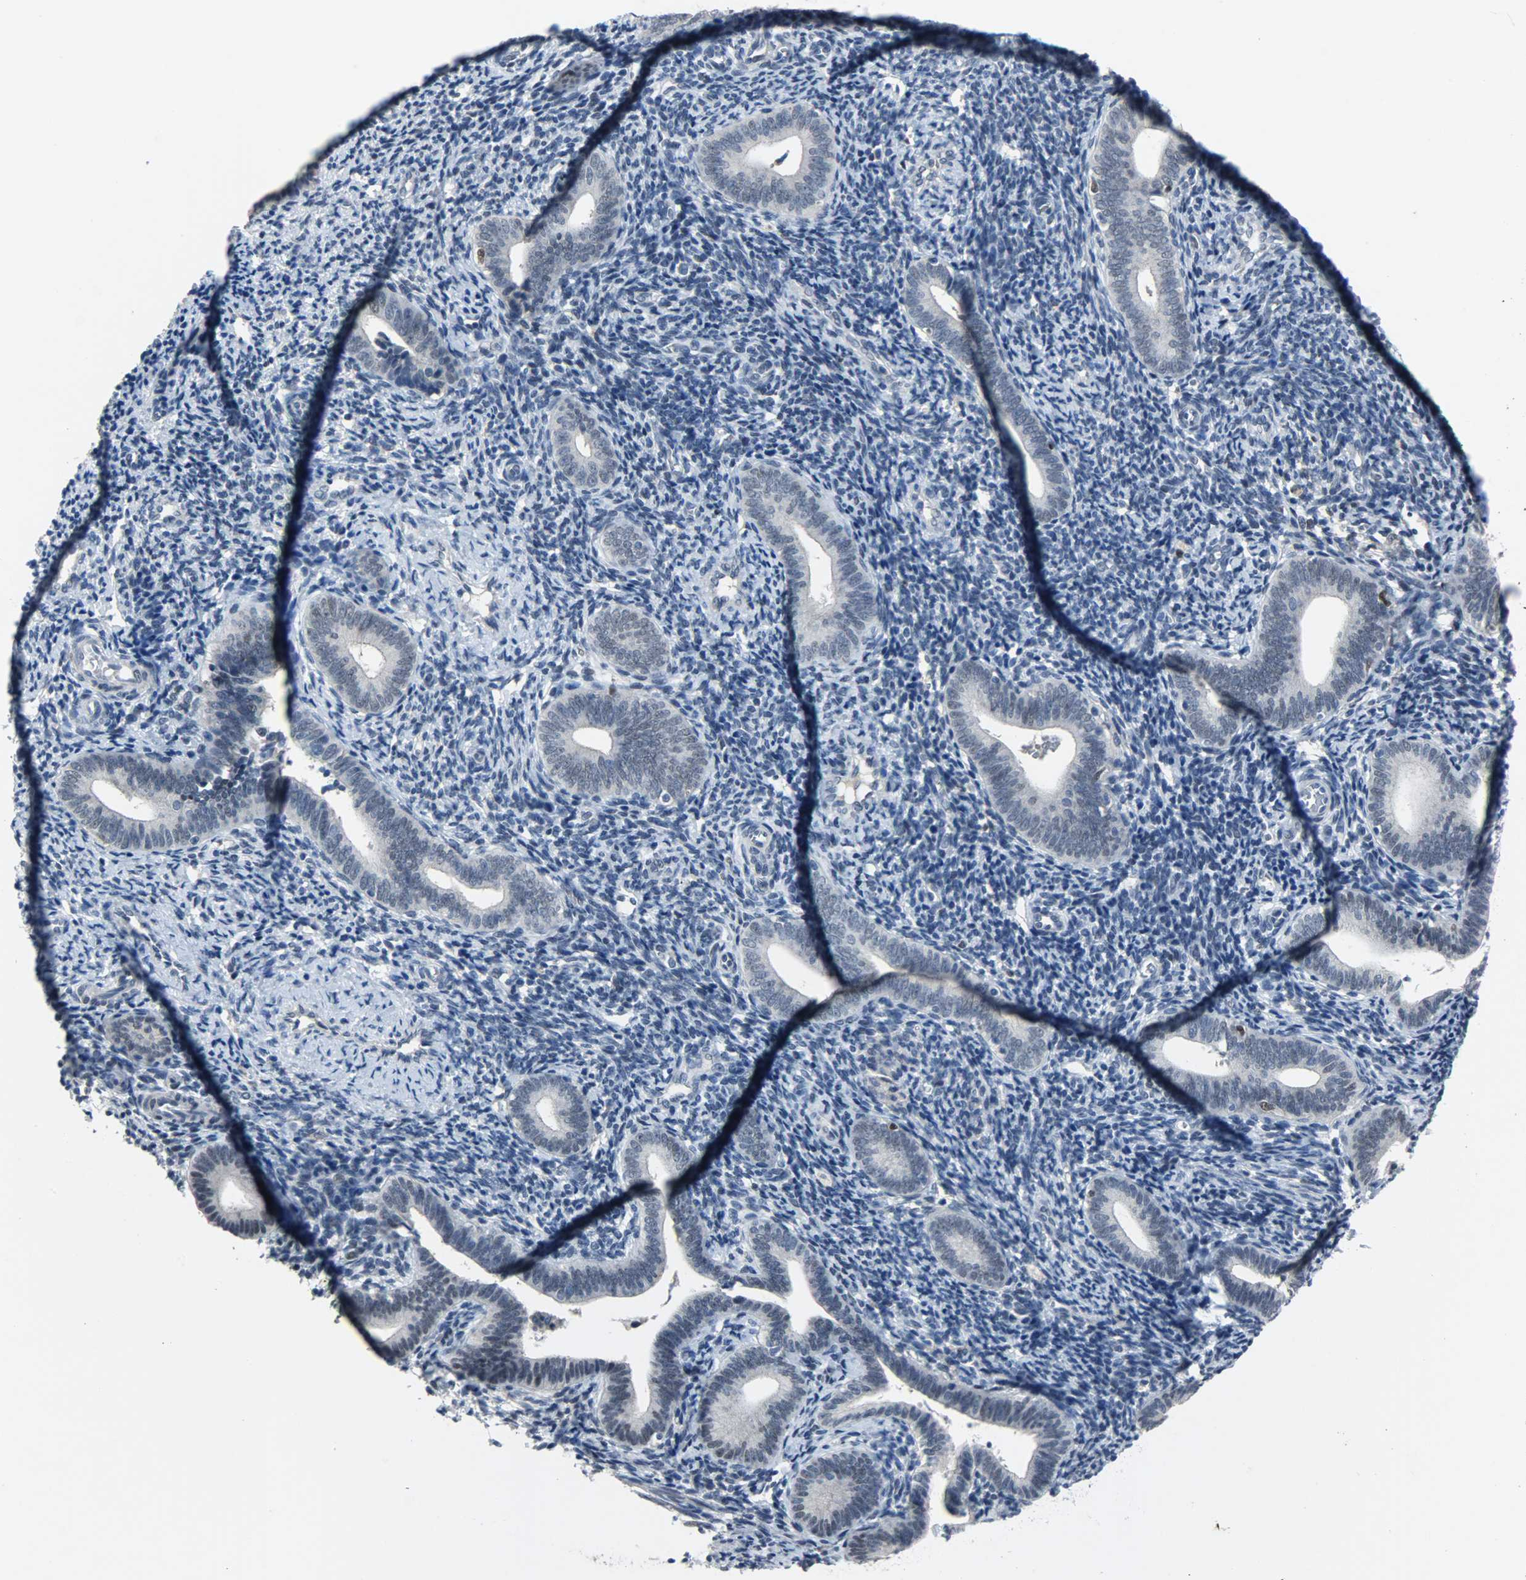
{"staining": {"intensity": "negative", "quantity": "none", "location": "none"}, "tissue": "endometrium", "cell_type": "Cells in endometrial stroma", "image_type": "normal", "snomed": [{"axis": "morphology", "description": "Normal tissue, NOS"}, {"axis": "topography", "description": "Uterus"}, {"axis": "topography", "description": "Endometrium"}], "caption": "IHC image of benign endometrium: endometrium stained with DAB (3,3'-diaminobenzidine) exhibits no significant protein positivity in cells in endometrial stroma.", "gene": "PPARG", "patient": {"sex": "female", "age": 33}}